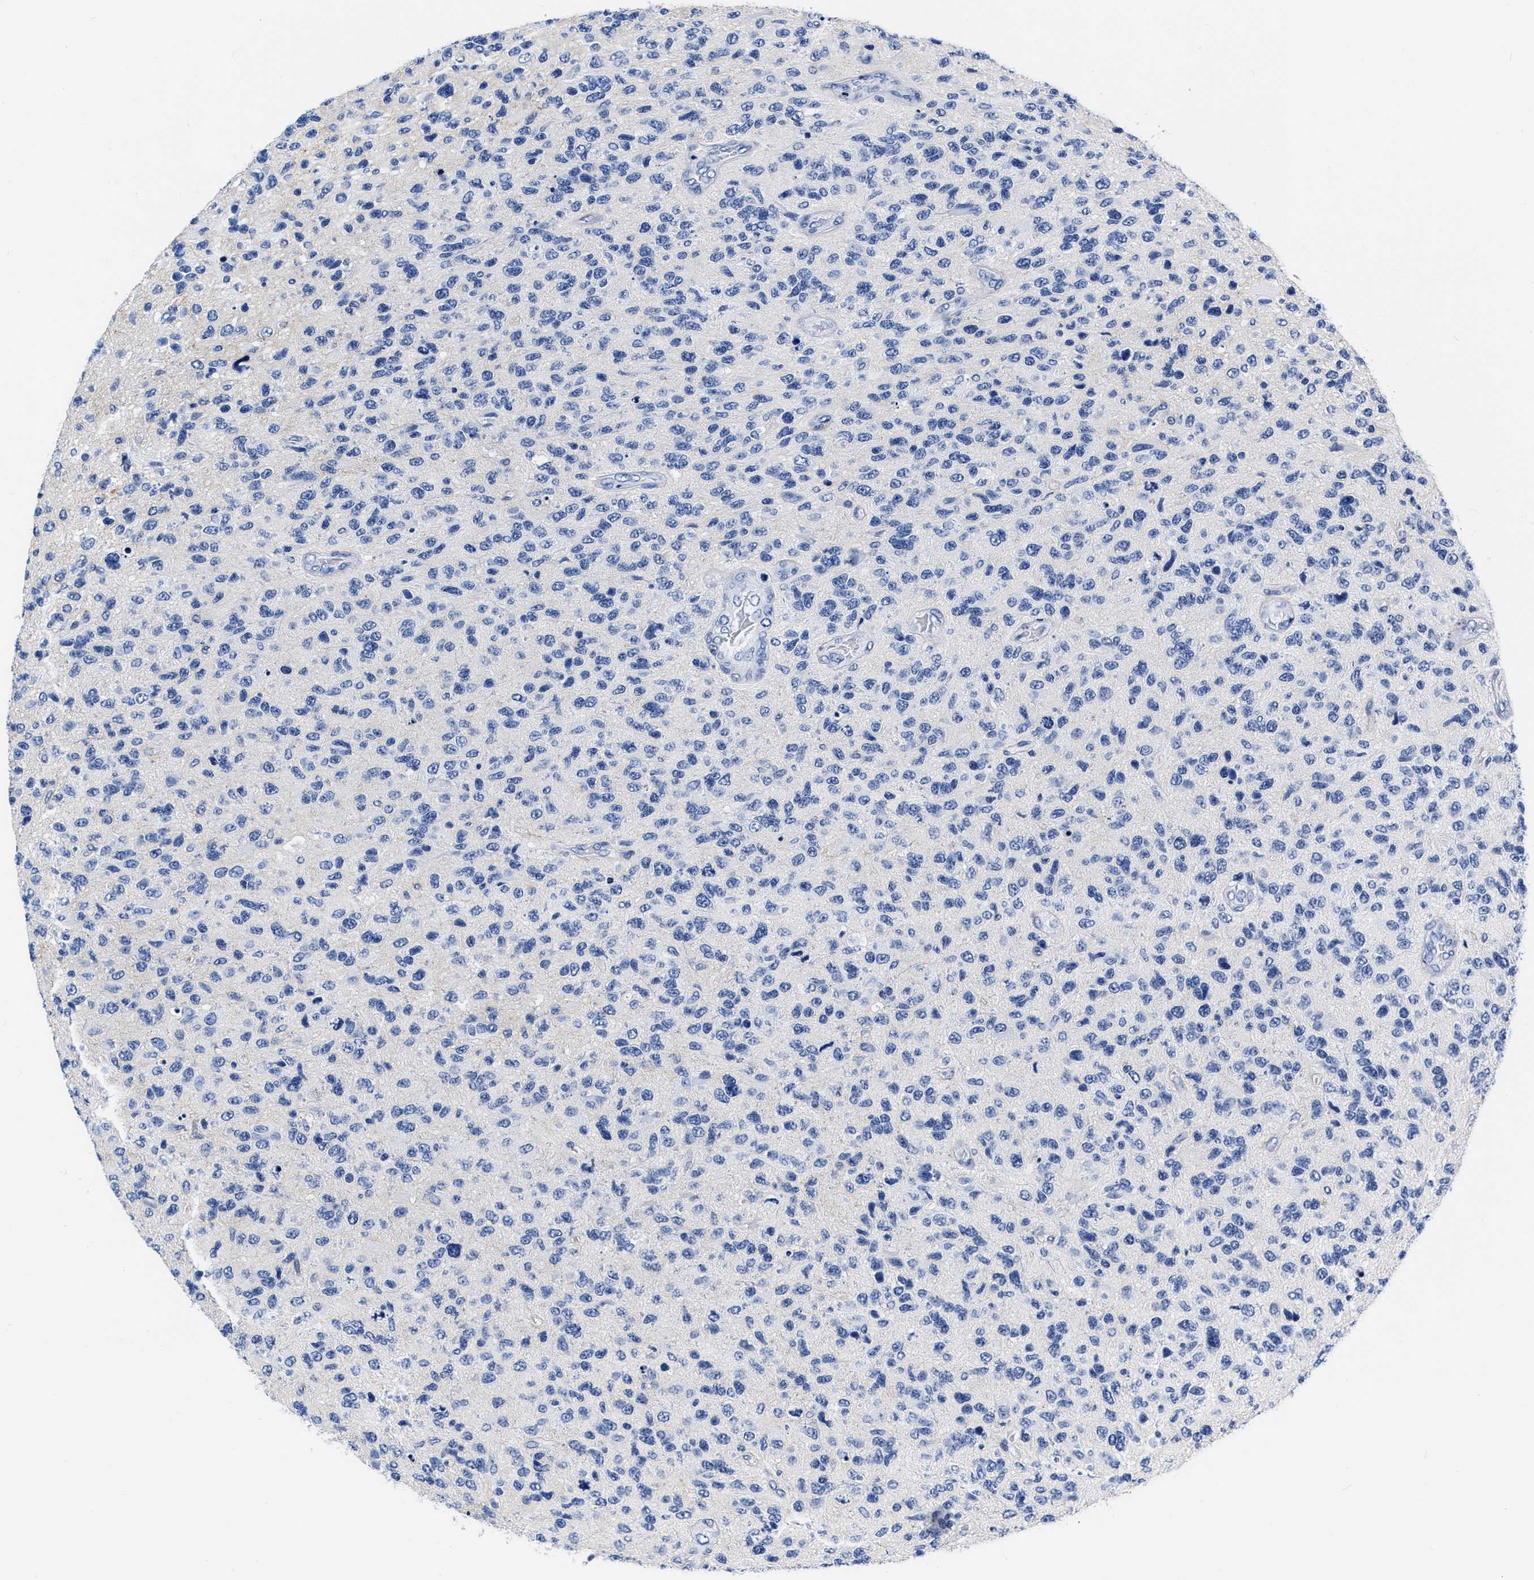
{"staining": {"intensity": "negative", "quantity": "none", "location": "none"}, "tissue": "glioma", "cell_type": "Tumor cells", "image_type": "cancer", "snomed": [{"axis": "morphology", "description": "Glioma, malignant, High grade"}, {"axis": "topography", "description": "Brain"}], "caption": "This is an immunohistochemistry photomicrograph of glioma. There is no expression in tumor cells.", "gene": "CER1", "patient": {"sex": "female", "age": 58}}